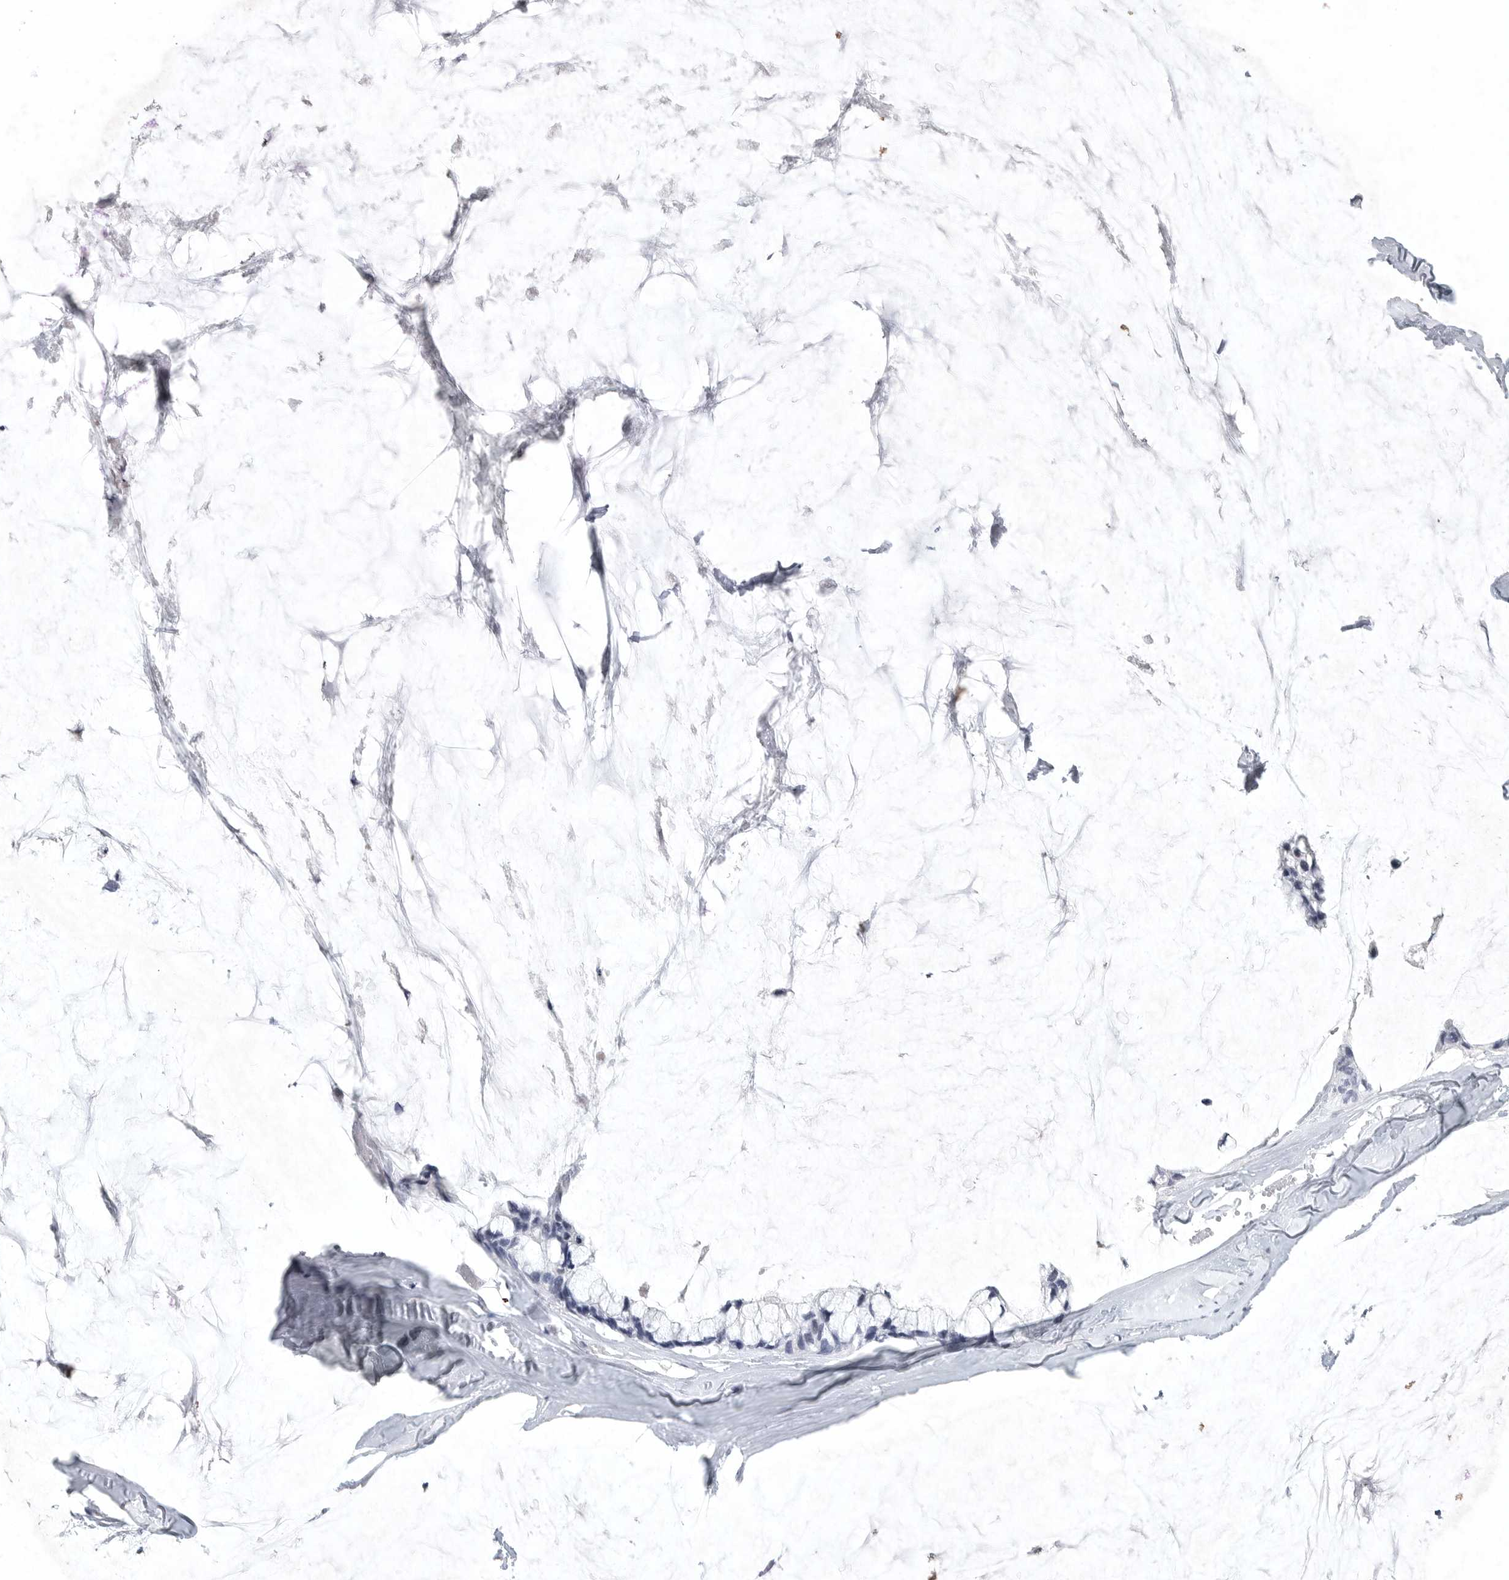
{"staining": {"intensity": "negative", "quantity": "none", "location": "none"}, "tissue": "ovarian cancer", "cell_type": "Tumor cells", "image_type": "cancer", "snomed": [{"axis": "morphology", "description": "Cystadenocarcinoma, mucinous, NOS"}, {"axis": "topography", "description": "Ovary"}], "caption": "DAB (3,3'-diaminobenzidine) immunohistochemical staining of ovarian mucinous cystadenocarcinoma reveals no significant staining in tumor cells.", "gene": "TNR", "patient": {"sex": "female", "age": 39}}